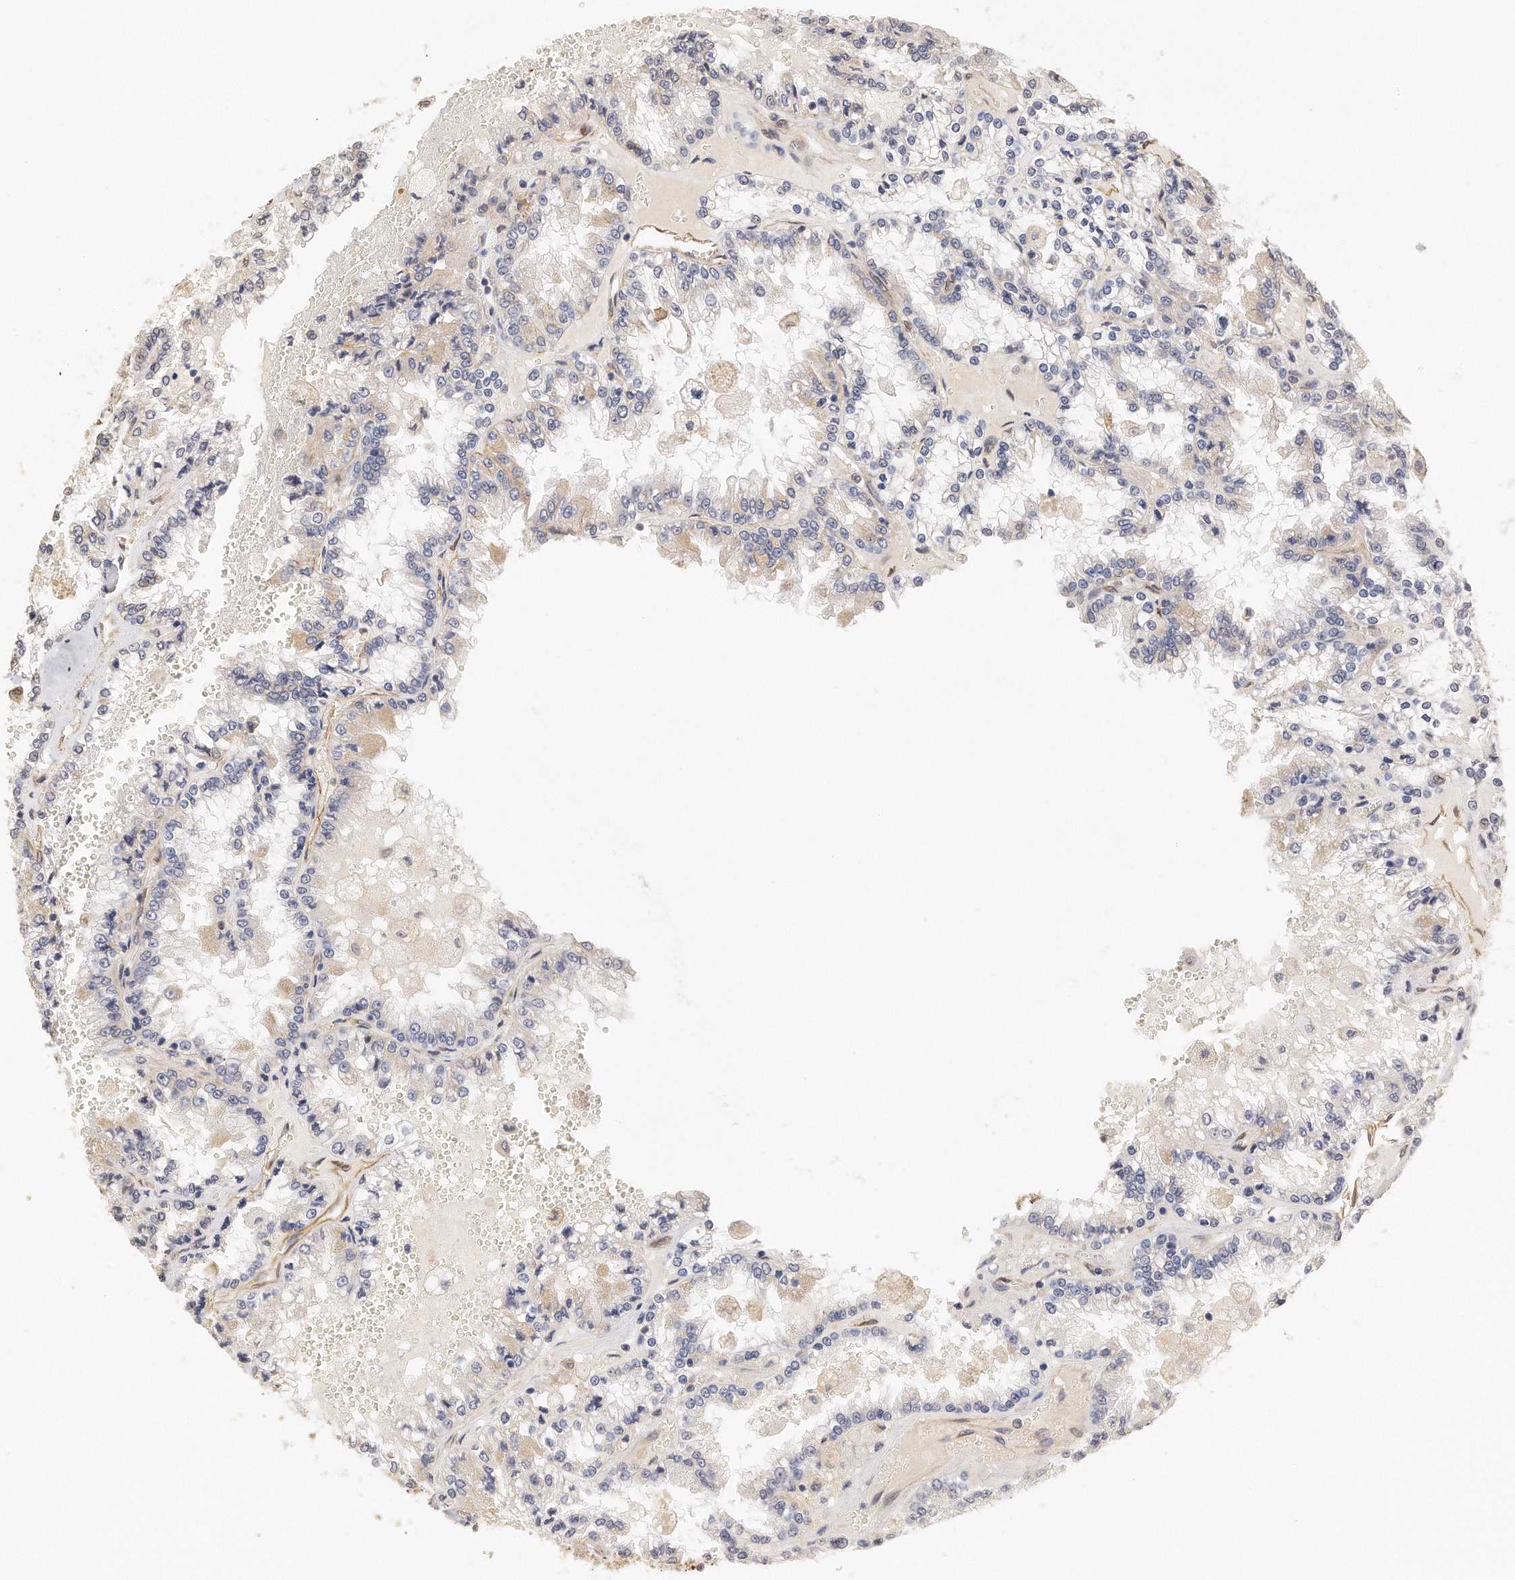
{"staining": {"intensity": "weak", "quantity": "<25%", "location": "cytoplasmic/membranous"}, "tissue": "renal cancer", "cell_type": "Tumor cells", "image_type": "cancer", "snomed": [{"axis": "morphology", "description": "Adenocarcinoma, NOS"}, {"axis": "topography", "description": "Kidney"}], "caption": "The histopathology image reveals no significant expression in tumor cells of adenocarcinoma (renal).", "gene": "CHST7", "patient": {"sex": "female", "age": 56}}